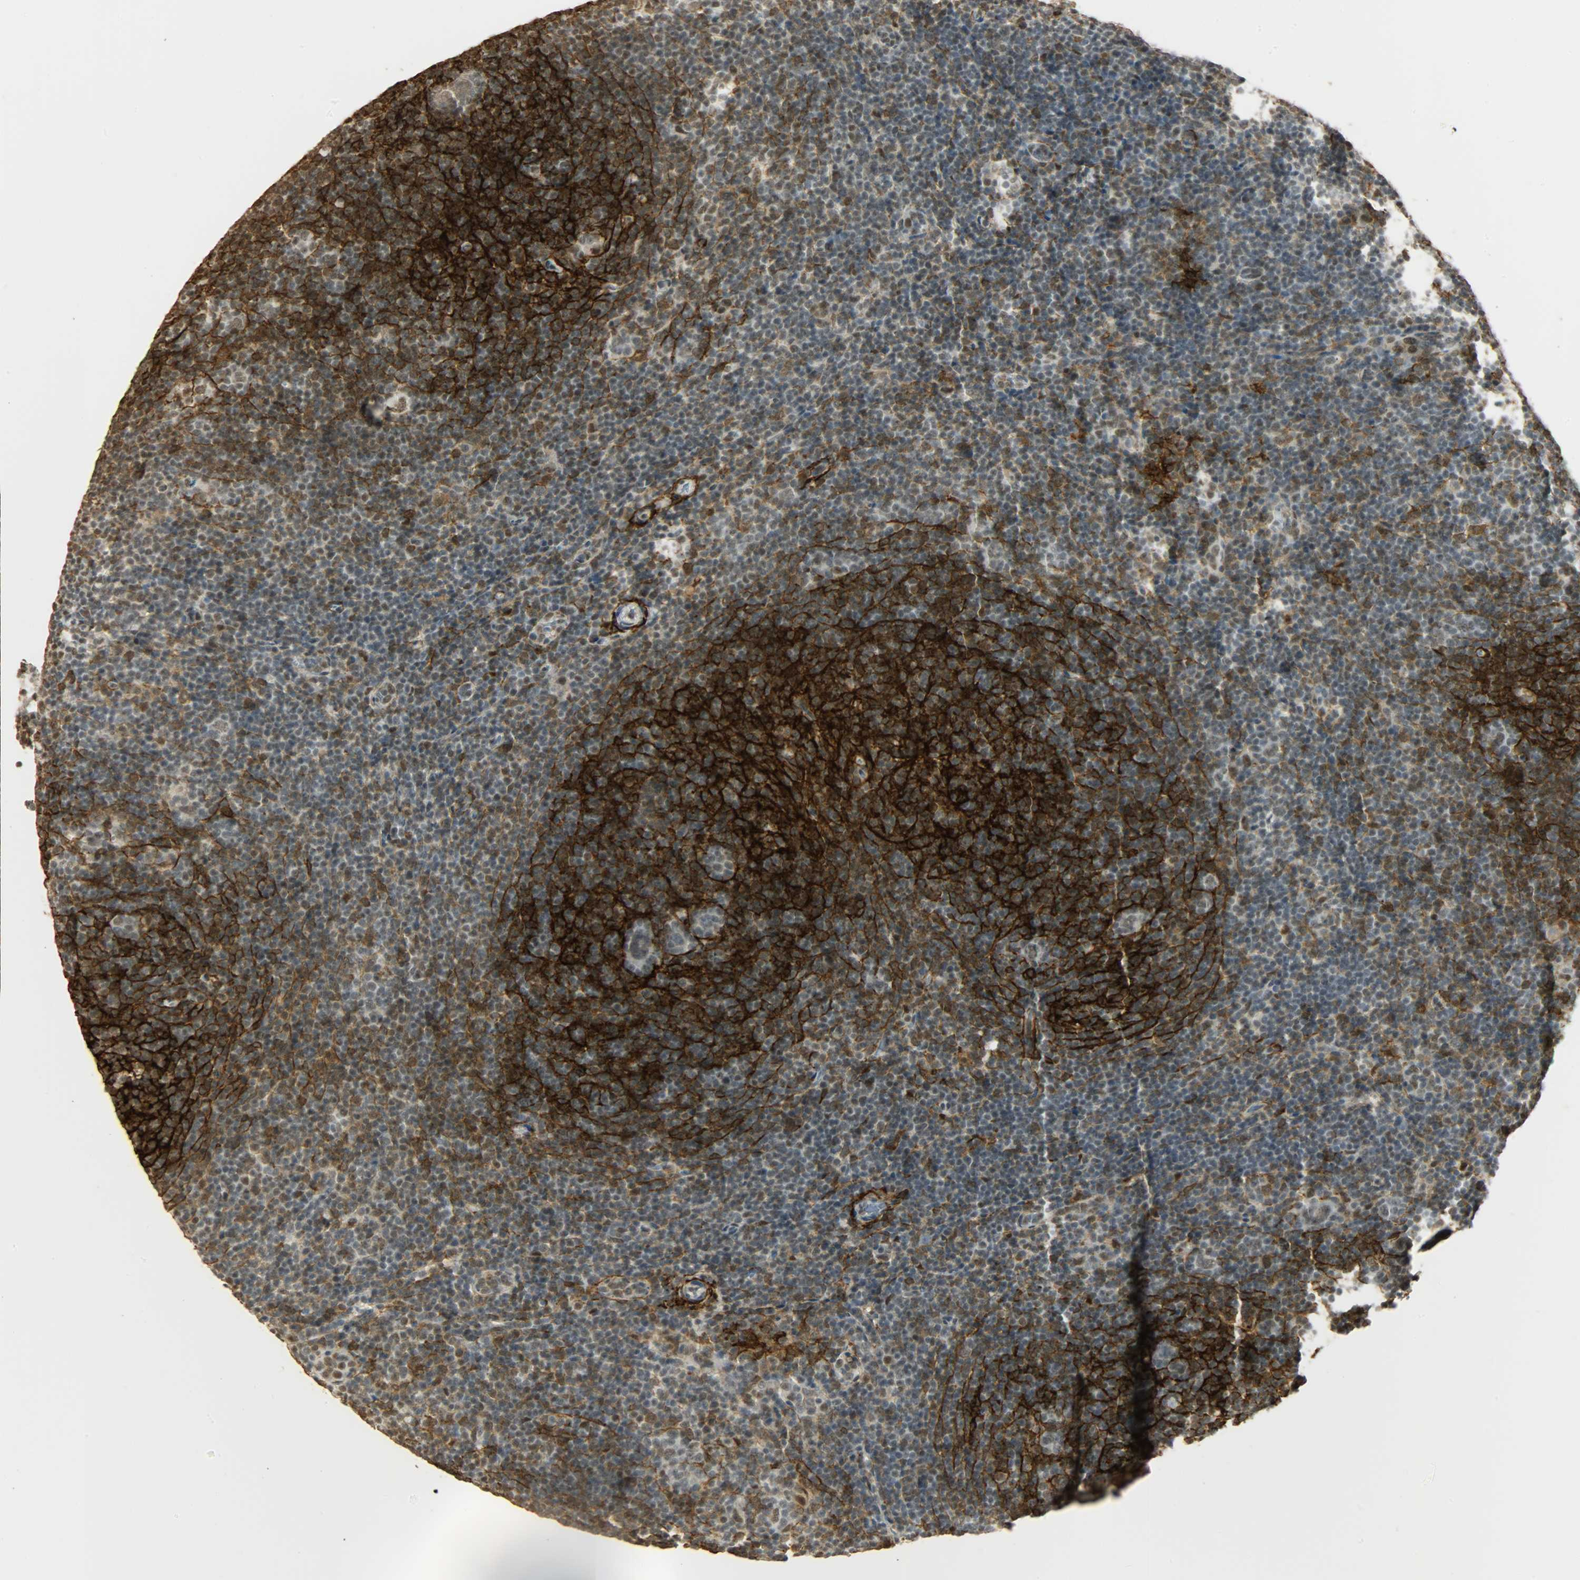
{"staining": {"intensity": "strong", "quantity": "25%-75%", "location": "cytoplasmic/membranous"}, "tissue": "lymphoma", "cell_type": "Tumor cells", "image_type": "cancer", "snomed": [{"axis": "morphology", "description": "Hodgkin's disease, NOS"}, {"axis": "topography", "description": "Lymph node"}], "caption": "The immunohistochemical stain highlights strong cytoplasmic/membranous positivity in tumor cells of Hodgkin's disease tissue.", "gene": "NGFR", "patient": {"sex": "female", "age": 57}}